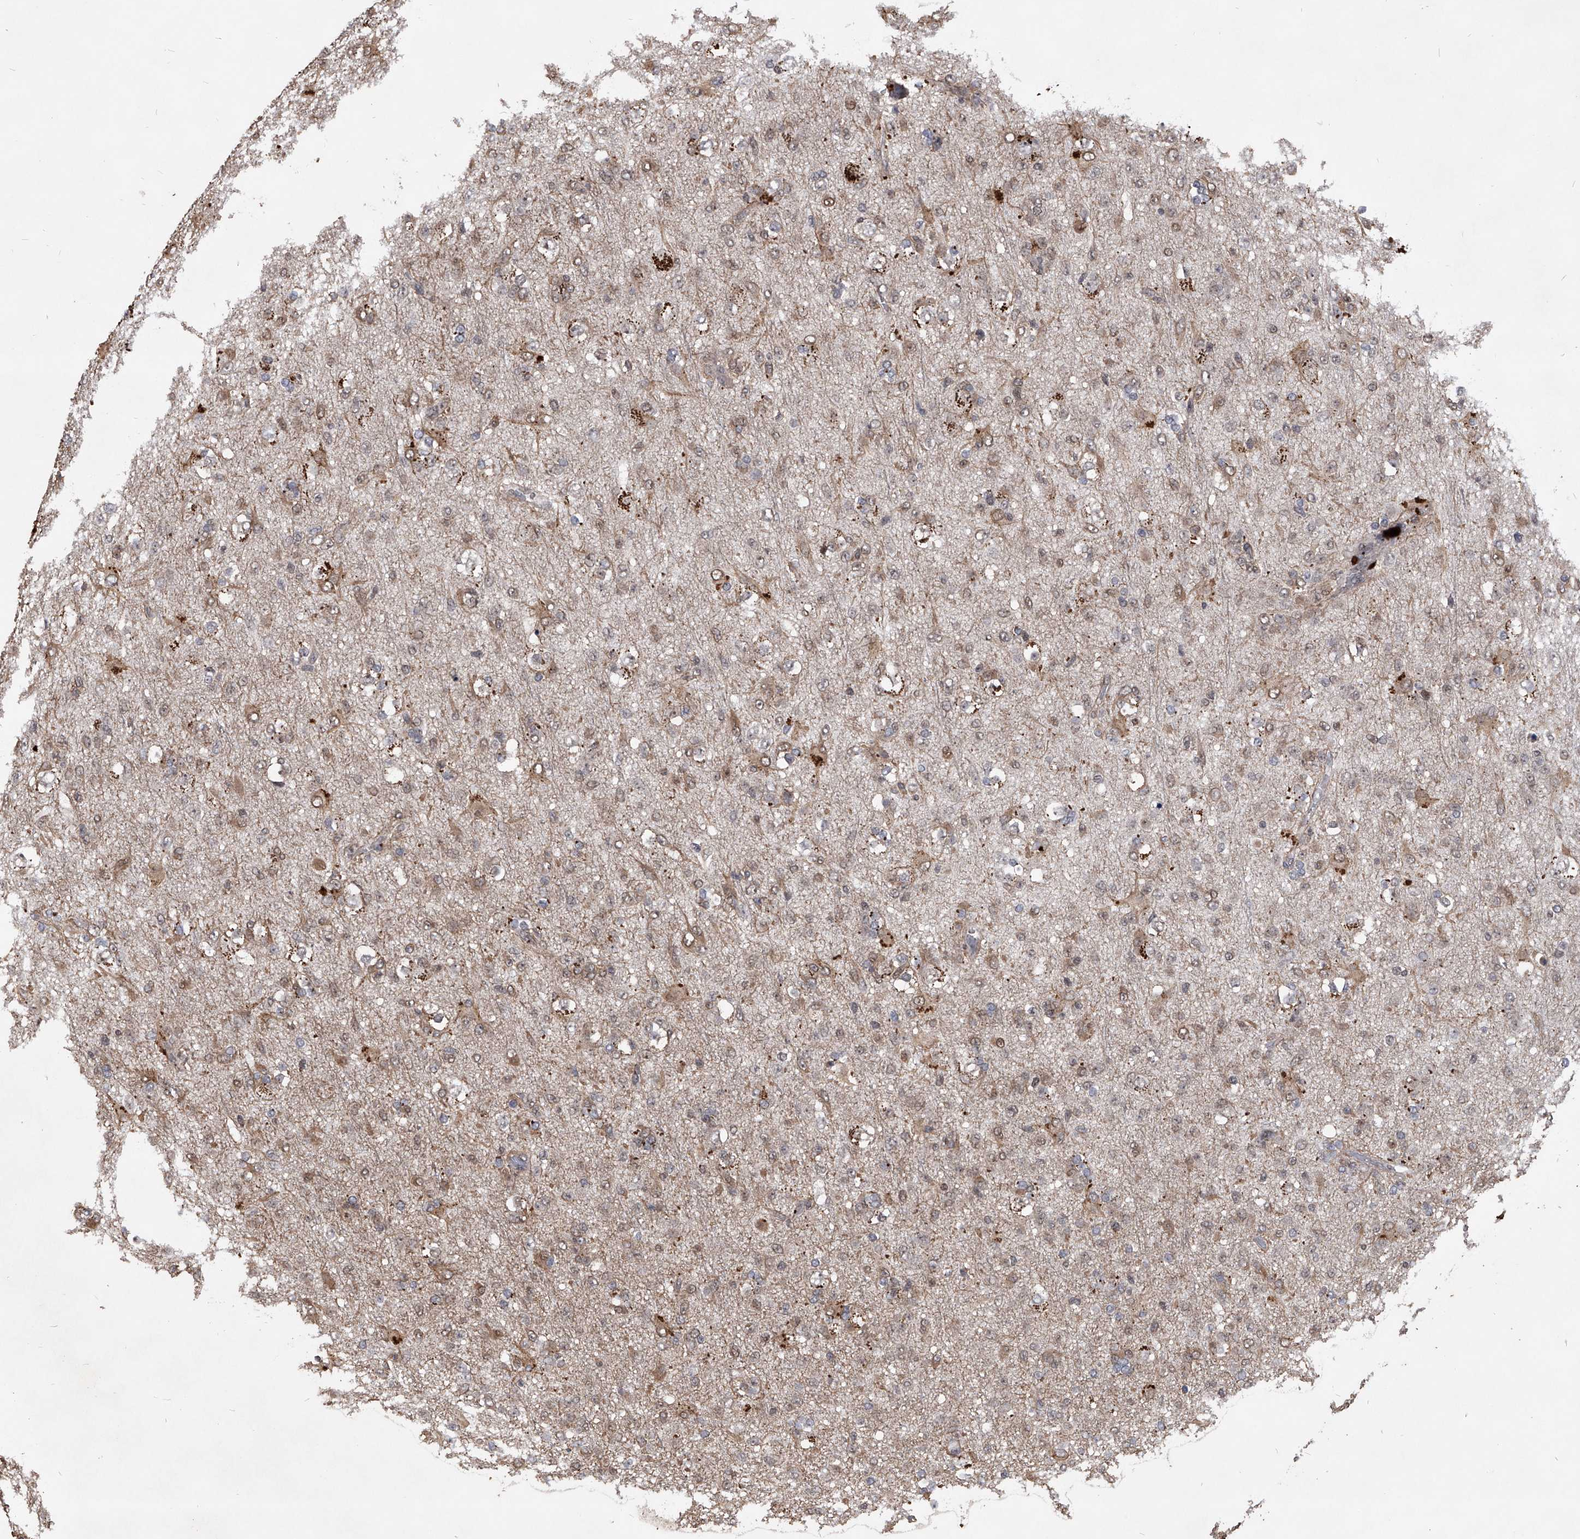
{"staining": {"intensity": "weak", "quantity": "25%-75%", "location": "cytoplasmic/membranous"}, "tissue": "glioma", "cell_type": "Tumor cells", "image_type": "cancer", "snomed": [{"axis": "morphology", "description": "Glioma, malignant, Low grade"}, {"axis": "topography", "description": "Brain"}], "caption": "Glioma was stained to show a protein in brown. There is low levels of weak cytoplasmic/membranous positivity in about 25%-75% of tumor cells.", "gene": "CMTR1", "patient": {"sex": "male", "age": 65}}